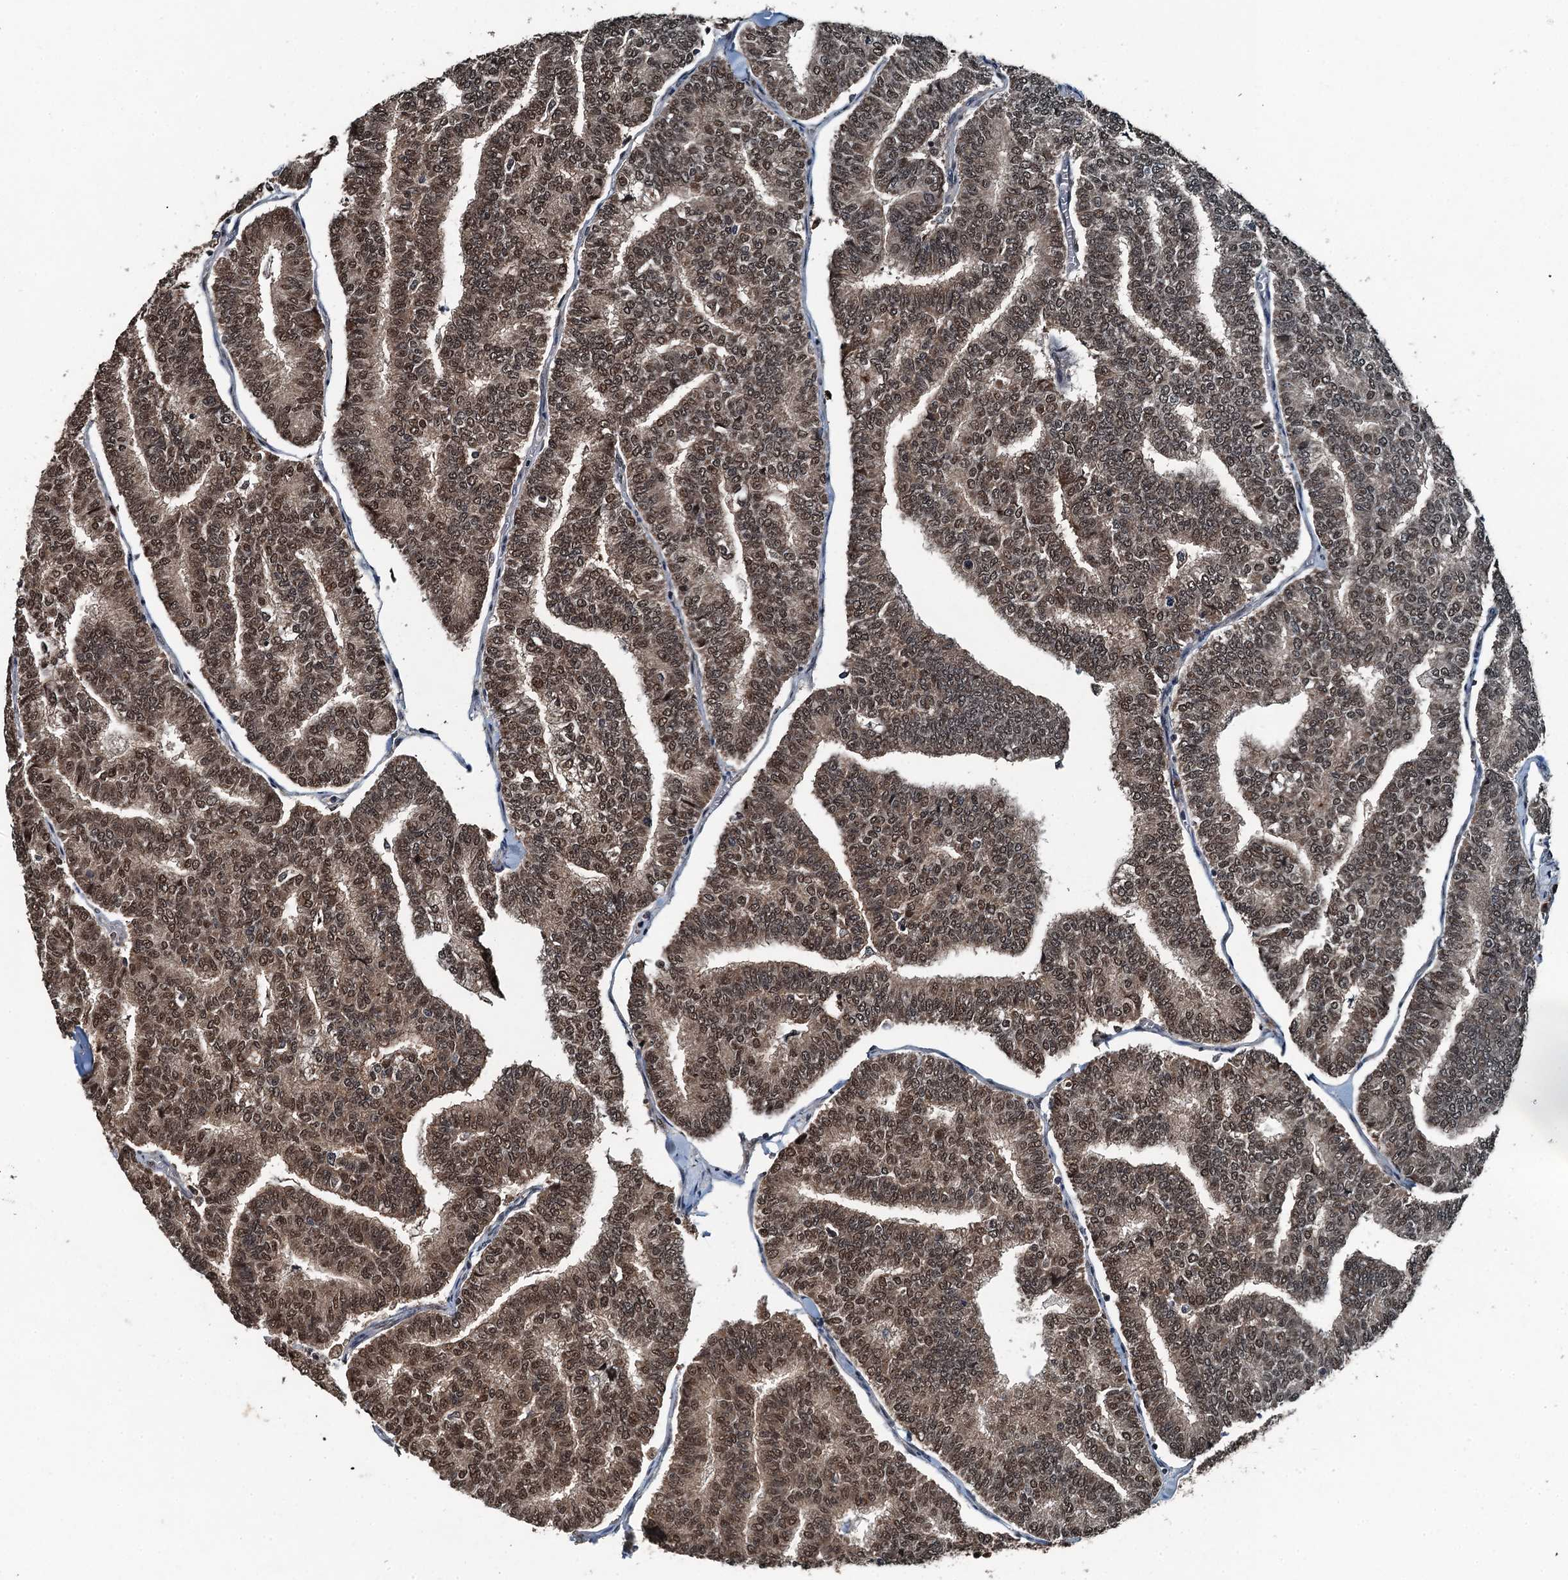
{"staining": {"intensity": "moderate", "quantity": ">75%", "location": "nuclear"}, "tissue": "thyroid cancer", "cell_type": "Tumor cells", "image_type": "cancer", "snomed": [{"axis": "morphology", "description": "Papillary adenocarcinoma, NOS"}, {"axis": "topography", "description": "Thyroid gland"}], "caption": "High-power microscopy captured an IHC image of thyroid papillary adenocarcinoma, revealing moderate nuclear expression in approximately >75% of tumor cells. Nuclei are stained in blue.", "gene": "UBXN6", "patient": {"sex": "female", "age": 35}}